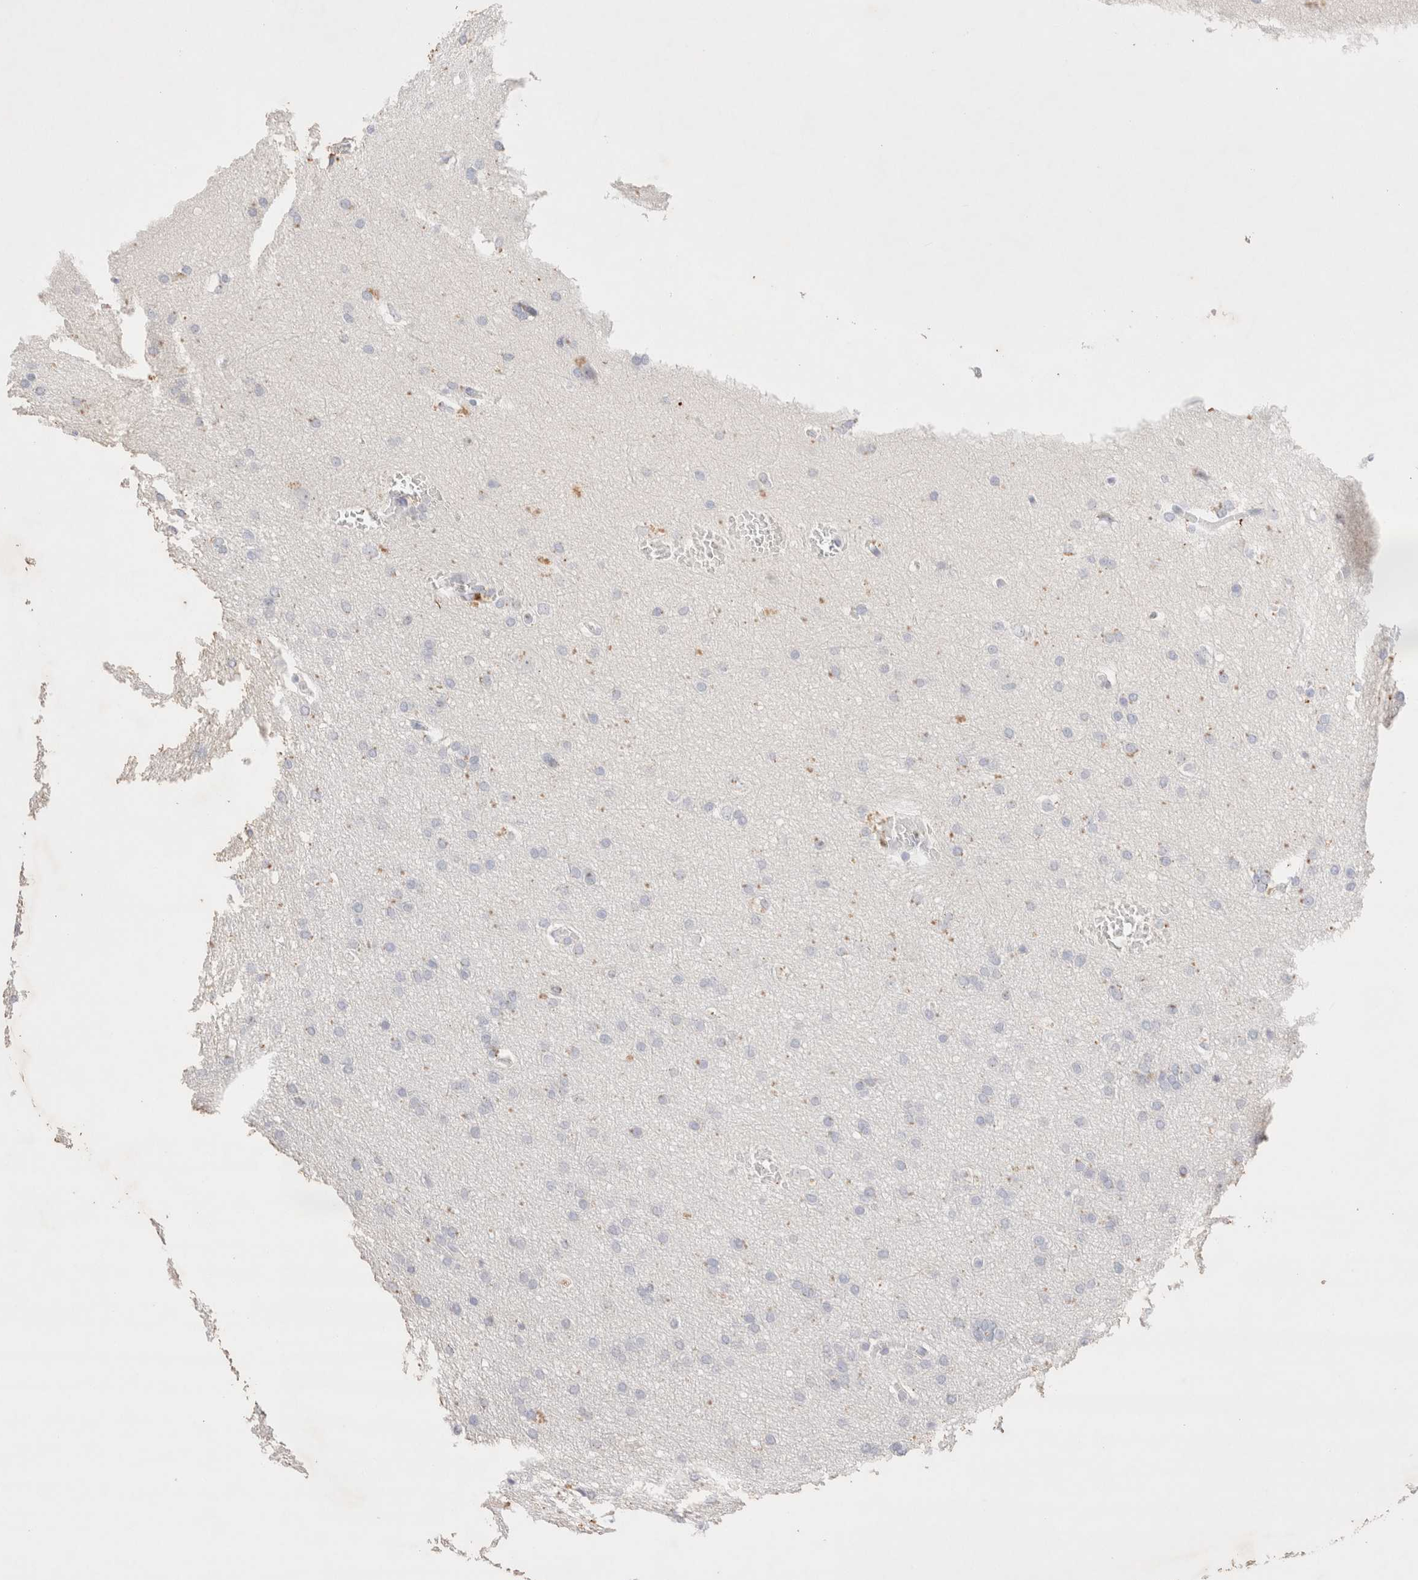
{"staining": {"intensity": "negative", "quantity": "none", "location": "none"}, "tissue": "glioma", "cell_type": "Tumor cells", "image_type": "cancer", "snomed": [{"axis": "morphology", "description": "Glioma, malignant, Low grade"}, {"axis": "topography", "description": "Brain"}], "caption": "The image displays no staining of tumor cells in malignant glioma (low-grade).", "gene": "EPCAM", "patient": {"sex": "female", "age": 37}}